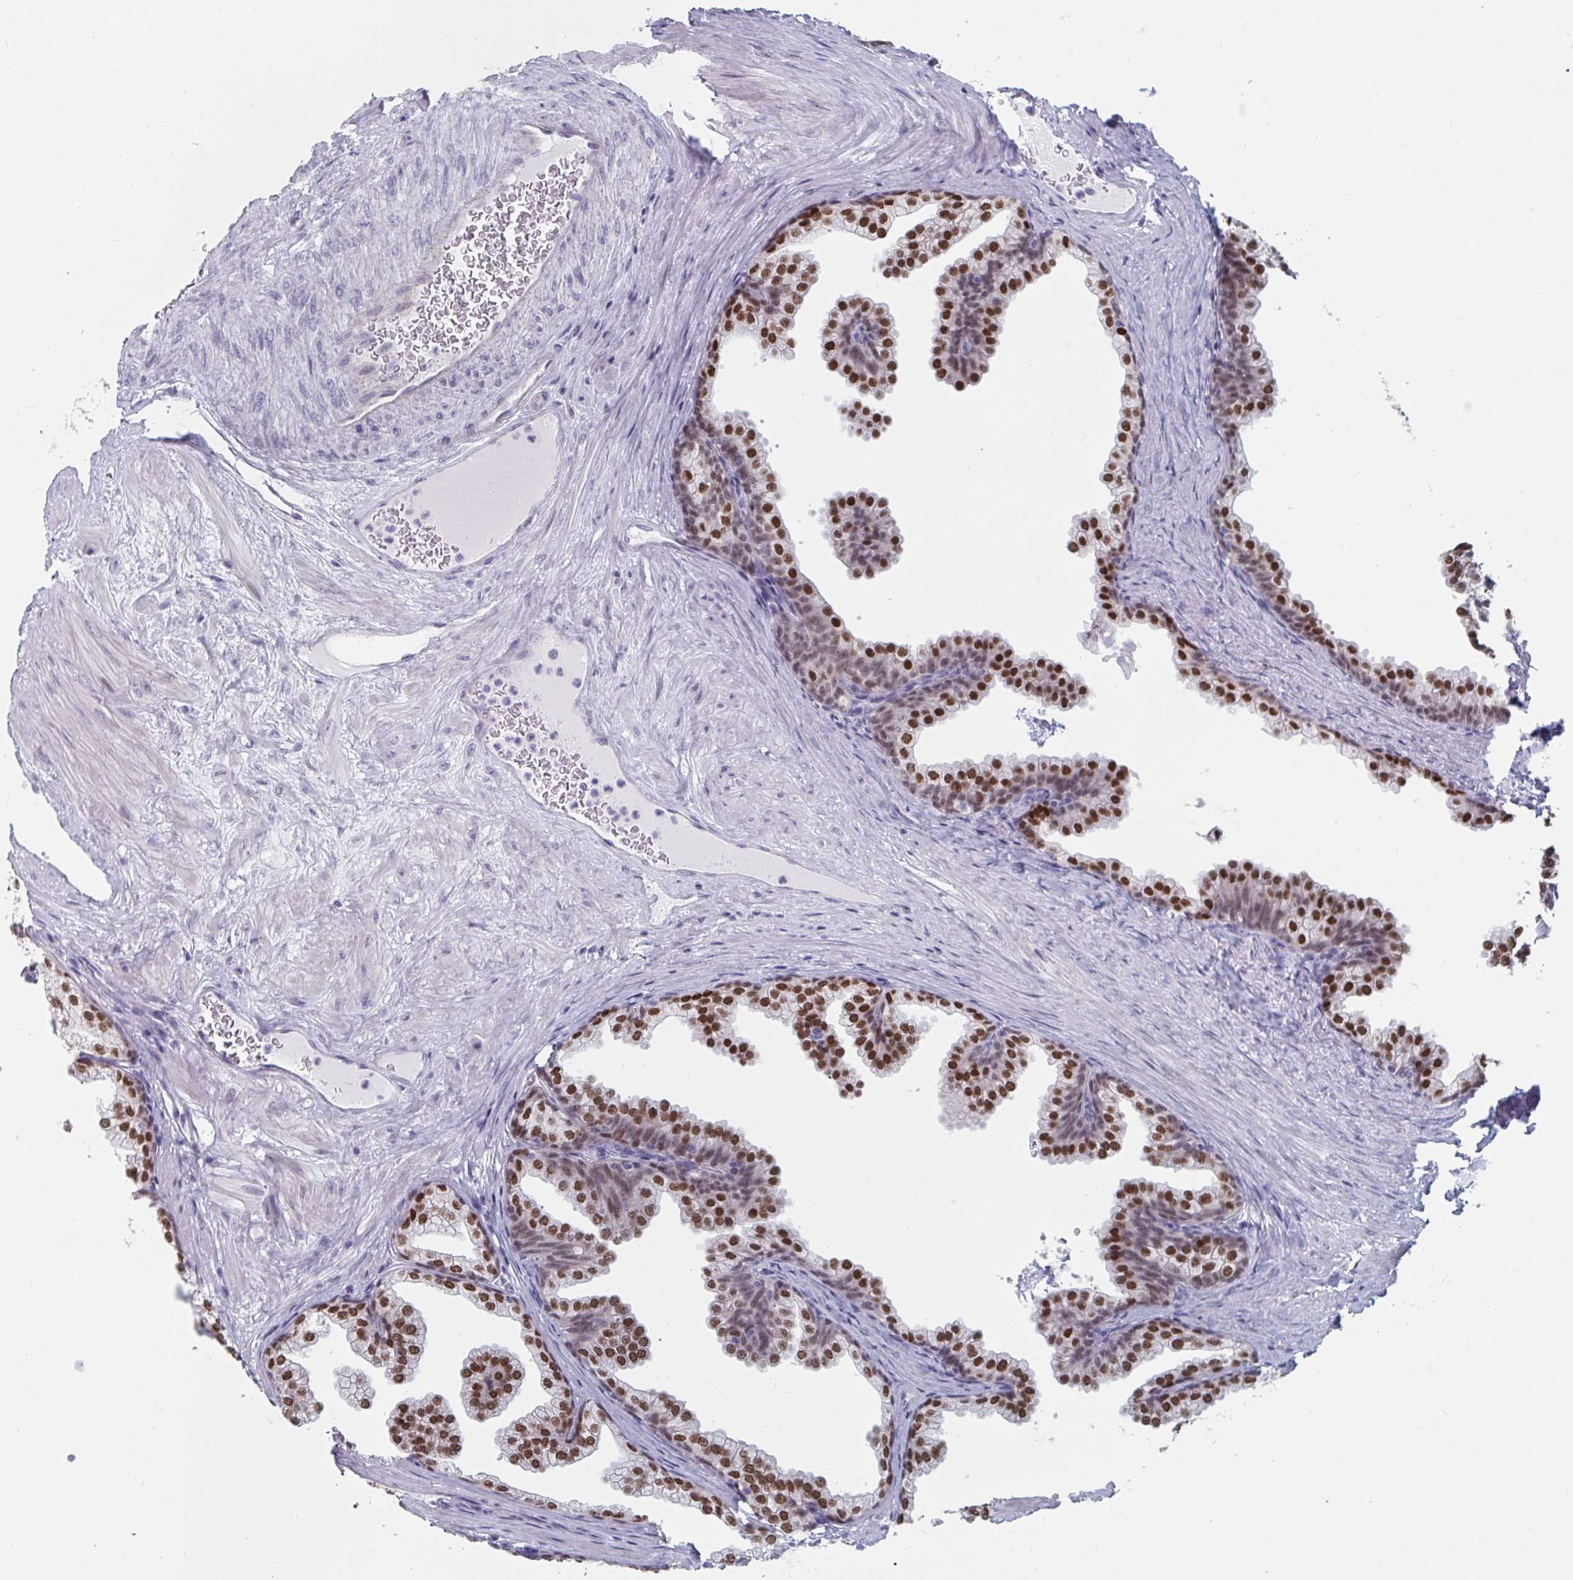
{"staining": {"intensity": "strong", "quantity": ">75%", "location": "nuclear"}, "tissue": "prostate", "cell_type": "Glandular cells", "image_type": "normal", "snomed": [{"axis": "morphology", "description": "Normal tissue, NOS"}, {"axis": "topography", "description": "Prostate"}], "caption": "Strong nuclear staining for a protein is identified in about >75% of glandular cells of benign prostate using IHC.", "gene": "FOXA1", "patient": {"sex": "male", "age": 37}}